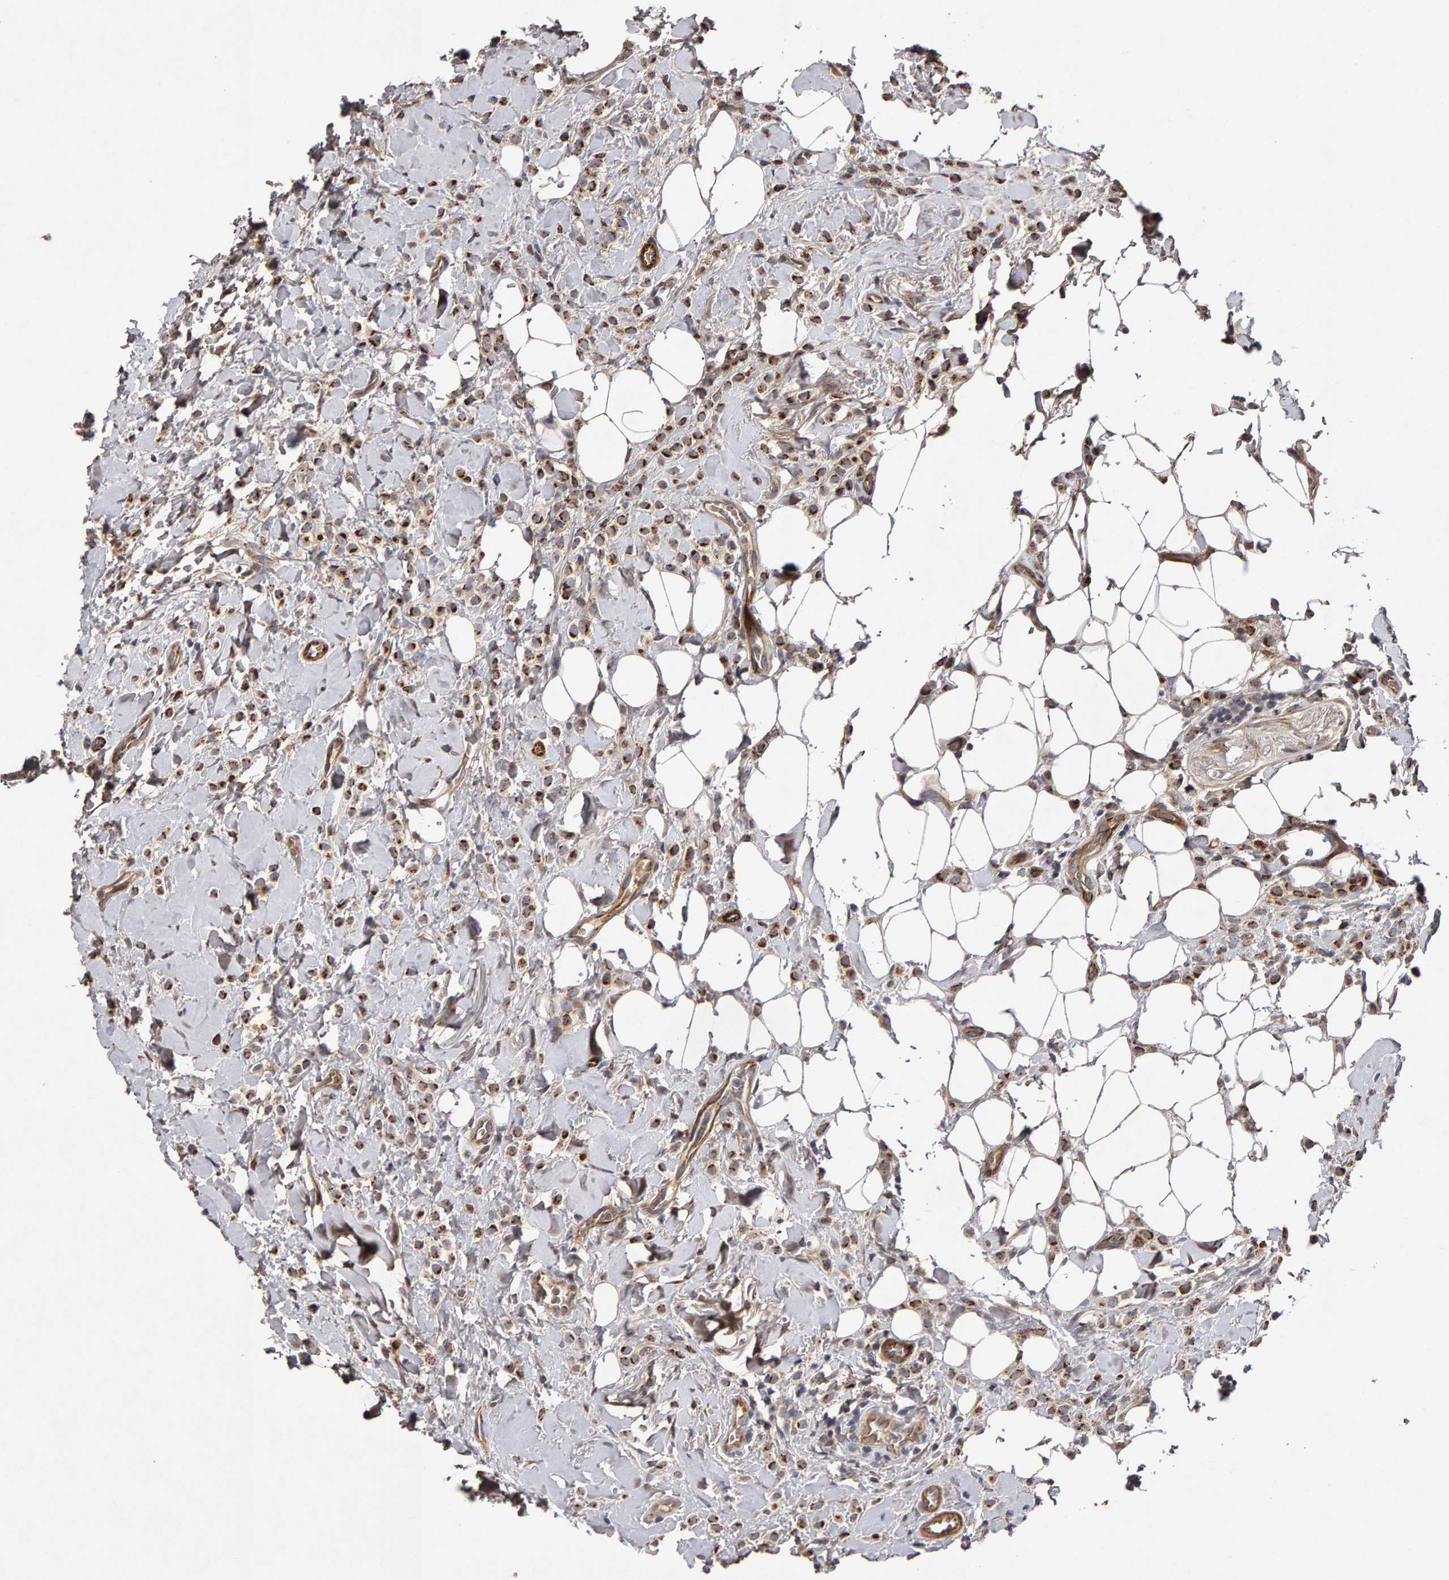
{"staining": {"intensity": "strong", "quantity": ">75%", "location": "cytoplasmic/membranous"}, "tissue": "breast cancer", "cell_type": "Tumor cells", "image_type": "cancer", "snomed": [{"axis": "morphology", "description": "Normal tissue, NOS"}, {"axis": "morphology", "description": "Lobular carcinoma"}, {"axis": "topography", "description": "Breast"}], "caption": "Protein staining of lobular carcinoma (breast) tissue displays strong cytoplasmic/membranous positivity in about >75% of tumor cells. (Brightfield microscopy of DAB IHC at high magnification).", "gene": "CANT1", "patient": {"sex": "female", "age": 50}}